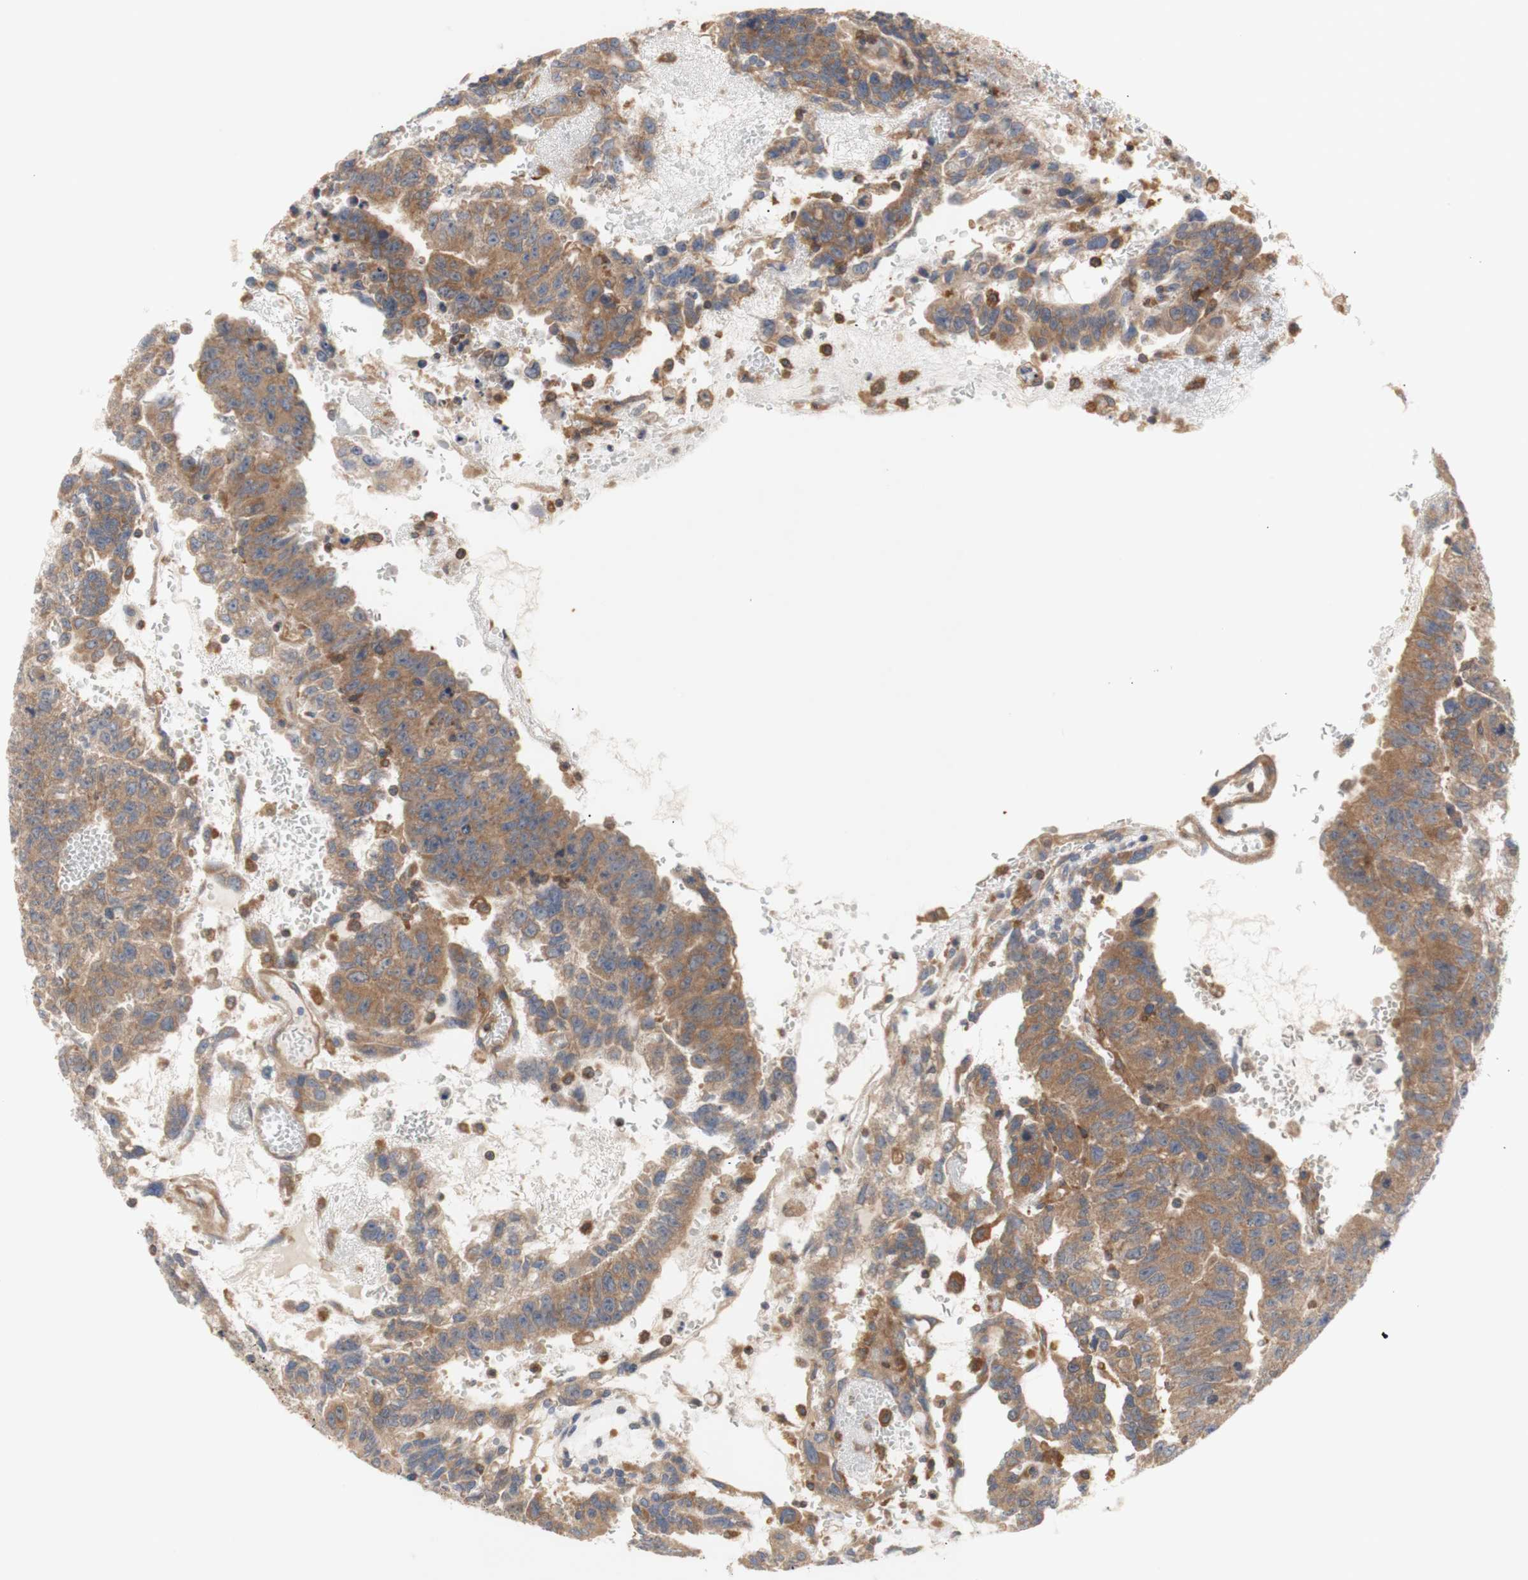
{"staining": {"intensity": "moderate", "quantity": ">75%", "location": "cytoplasmic/membranous"}, "tissue": "testis cancer", "cell_type": "Tumor cells", "image_type": "cancer", "snomed": [{"axis": "morphology", "description": "Seminoma, NOS"}, {"axis": "morphology", "description": "Carcinoma, Embryonal, NOS"}, {"axis": "topography", "description": "Testis"}], "caption": "Testis cancer (embryonal carcinoma) stained with DAB (3,3'-diaminobenzidine) immunohistochemistry shows medium levels of moderate cytoplasmic/membranous positivity in approximately >75% of tumor cells.", "gene": "IKBKG", "patient": {"sex": "male", "age": 52}}